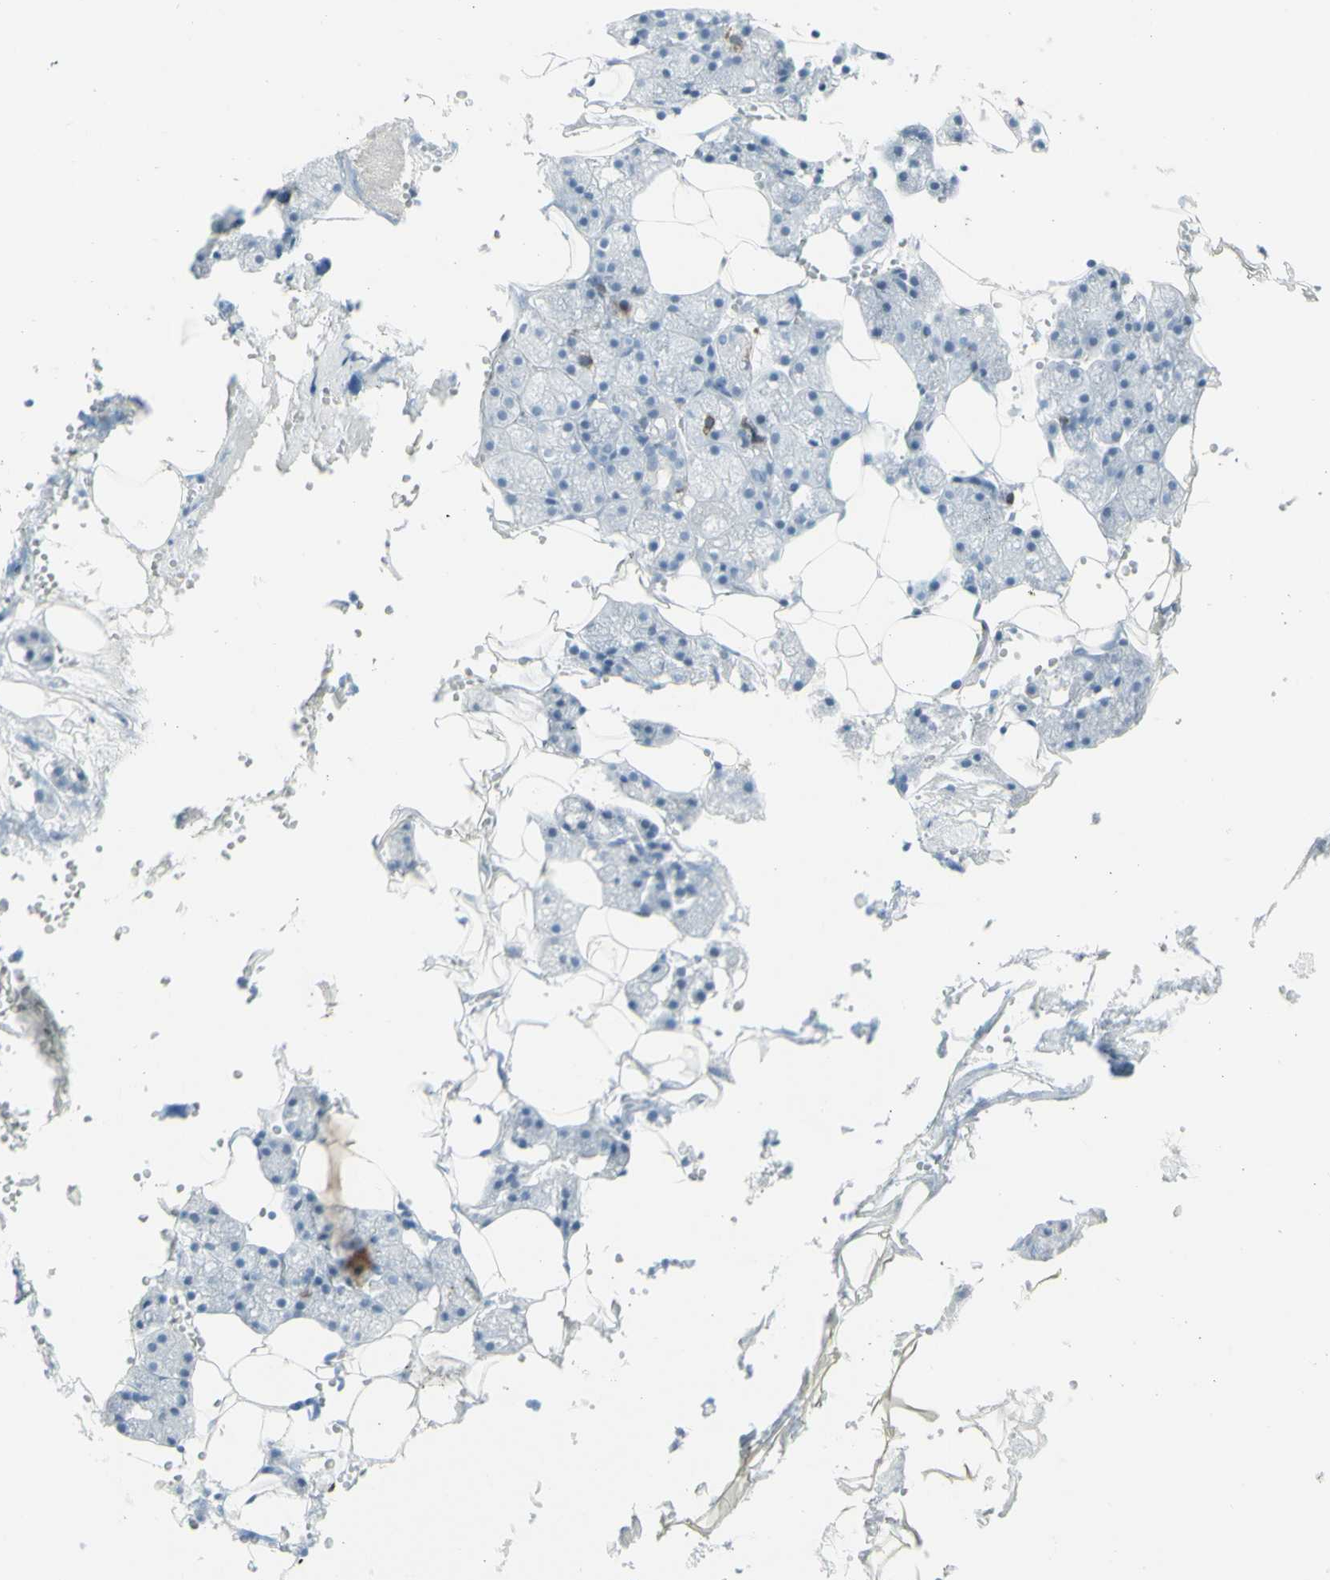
{"staining": {"intensity": "negative", "quantity": "none", "location": "none"}, "tissue": "salivary gland", "cell_type": "Glandular cells", "image_type": "normal", "snomed": [{"axis": "morphology", "description": "Normal tissue, NOS"}, {"axis": "topography", "description": "Salivary gland"}], "caption": "There is no significant expression in glandular cells of salivary gland. (DAB immunohistochemistry visualized using brightfield microscopy, high magnification).", "gene": "NRG1", "patient": {"sex": "male", "age": 62}}